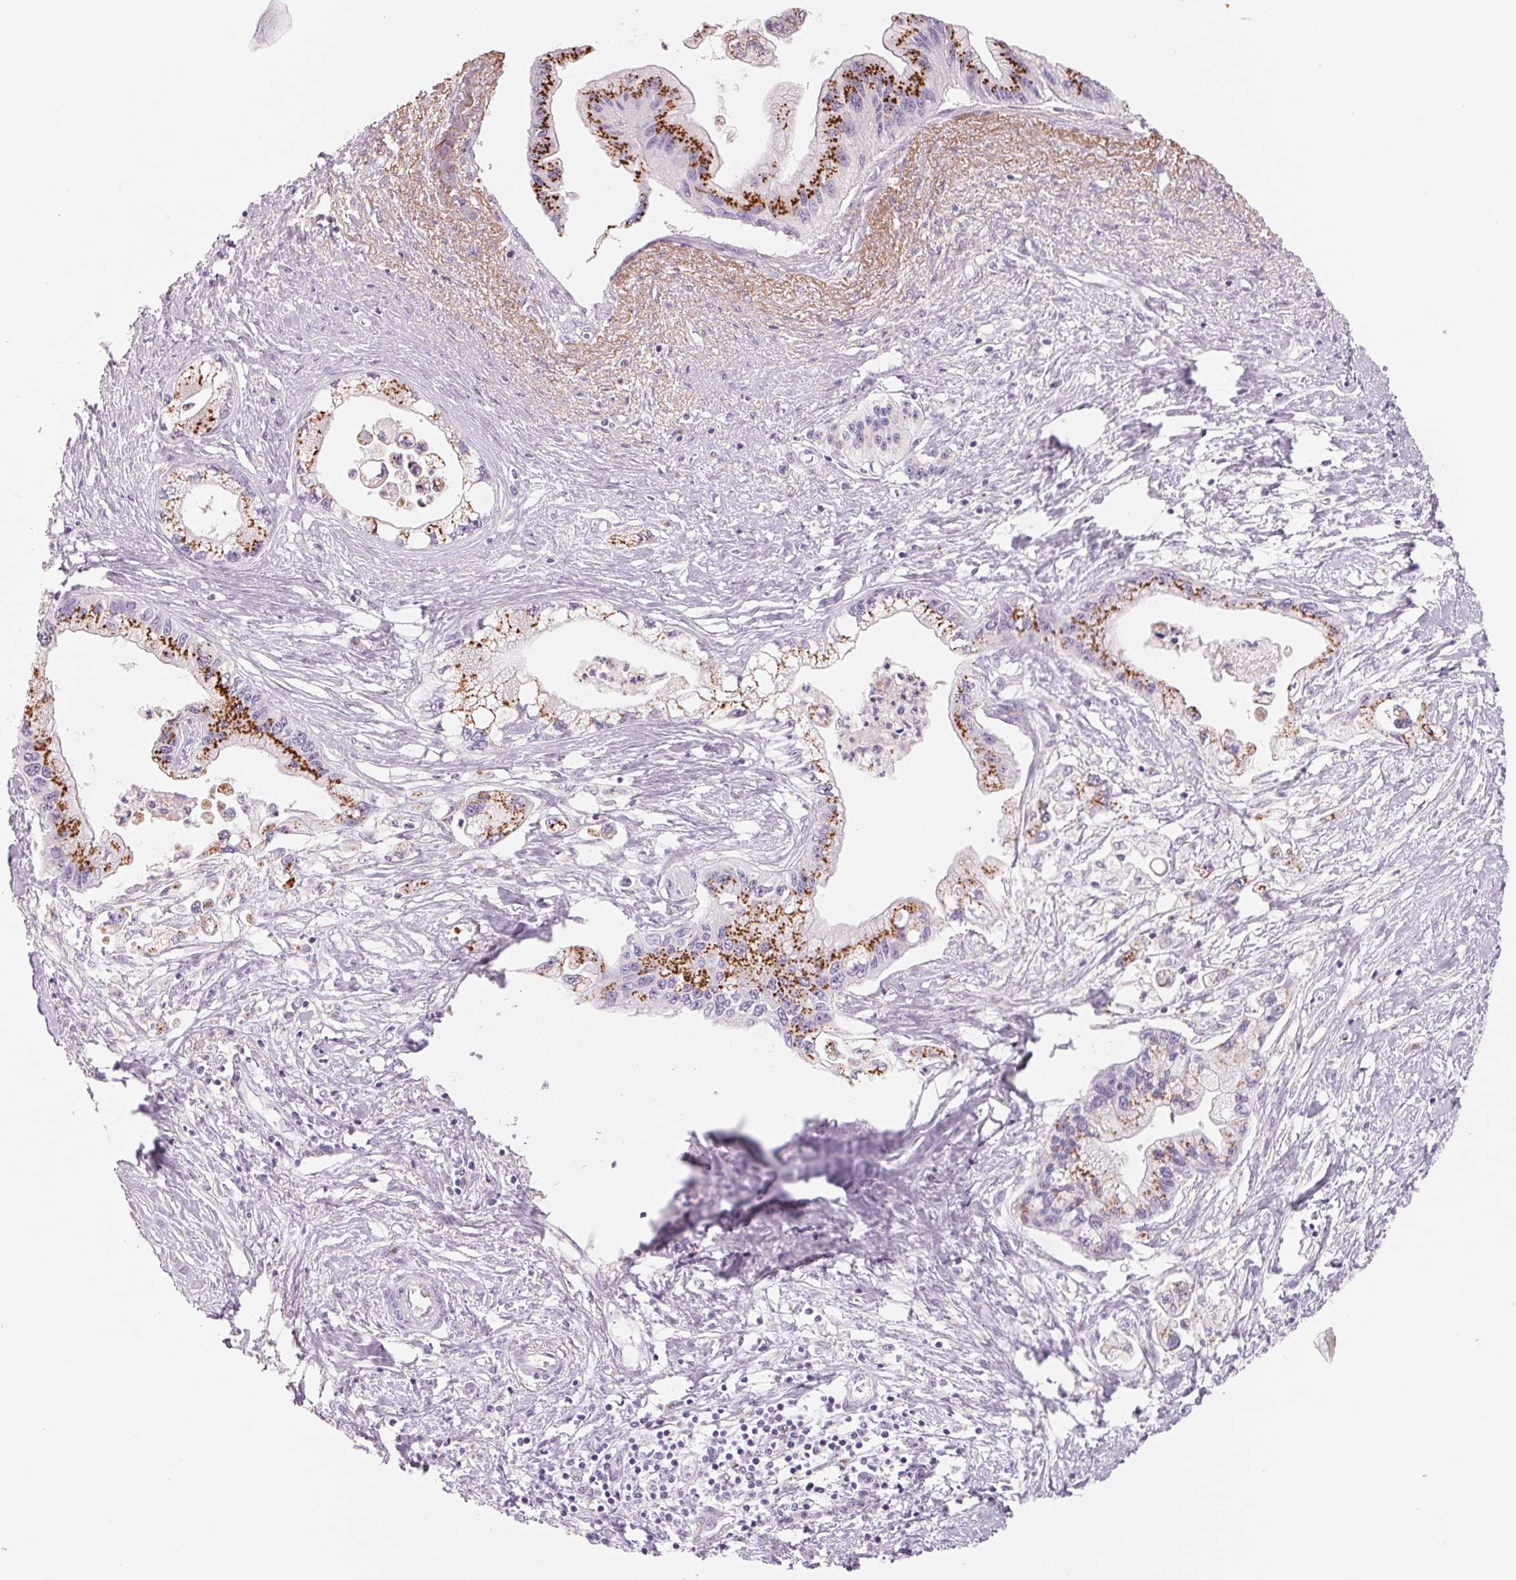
{"staining": {"intensity": "strong", "quantity": ">75%", "location": "cytoplasmic/membranous"}, "tissue": "pancreatic cancer", "cell_type": "Tumor cells", "image_type": "cancer", "snomed": [{"axis": "morphology", "description": "Adenocarcinoma, NOS"}, {"axis": "topography", "description": "Pancreas"}], "caption": "Immunohistochemistry (DAB) staining of pancreatic cancer (adenocarcinoma) exhibits strong cytoplasmic/membranous protein expression in approximately >75% of tumor cells.", "gene": "GALNT7", "patient": {"sex": "male", "age": 61}}